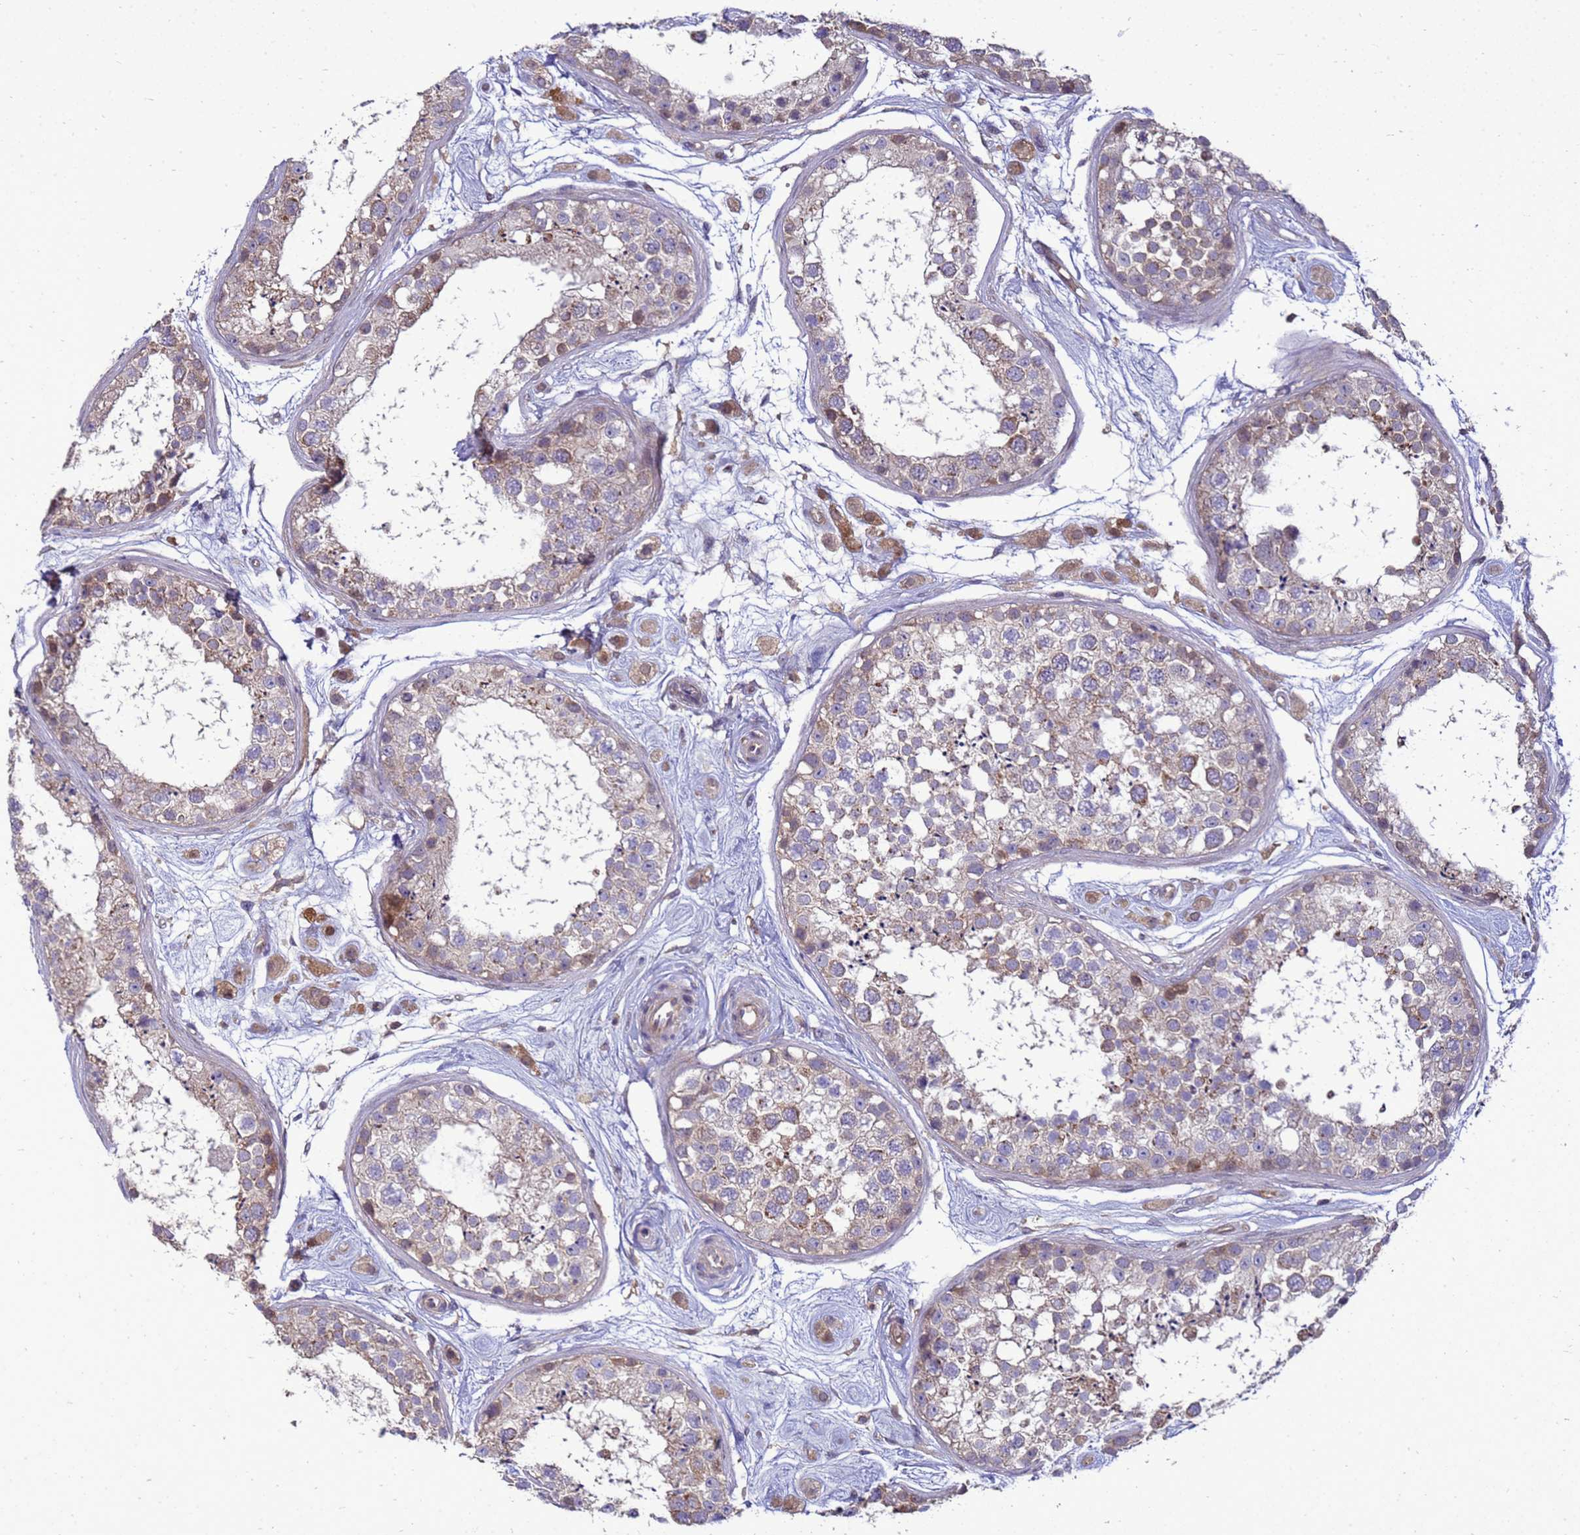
{"staining": {"intensity": "moderate", "quantity": "<25%", "location": "cytoplasmic/membranous"}, "tissue": "testis", "cell_type": "Cells in seminiferous ducts", "image_type": "normal", "snomed": [{"axis": "morphology", "description": "Normal tissue, NOS"}, {"axis": "topography", "description": "Testis"}], "caption": "The image displays staining of benign testis, revealing moderate cytoplasmic/membranous protein expression (brown color) within cells in seminiferous ducts.", "gene": "EIF4EBP3", "patient": {"sex": "male", "age": 25}}